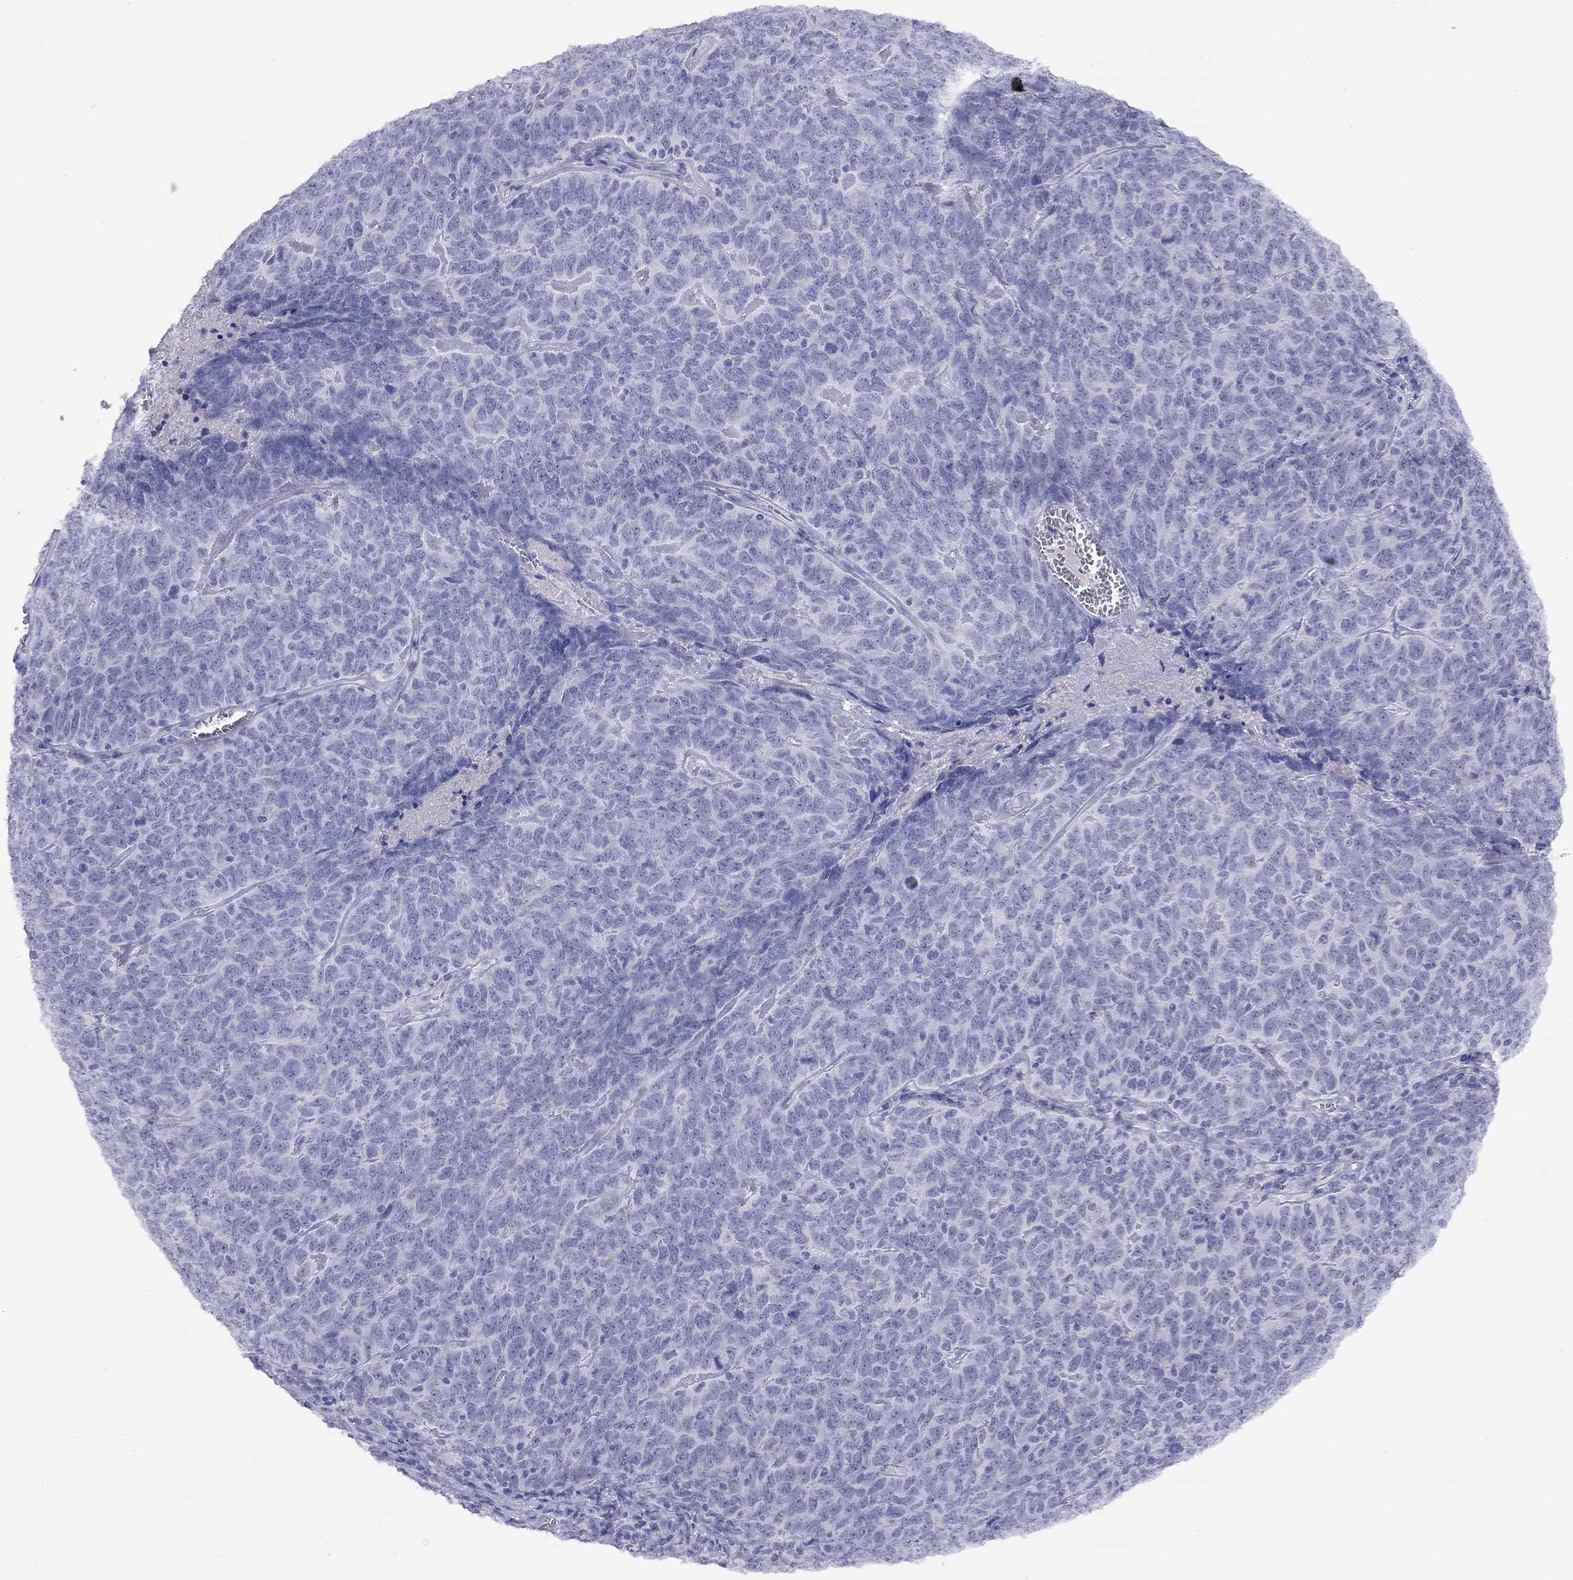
{"staining": {"intensity": "negative", "quantity": "none", "location": "none"}, "tissue": "skin cancer", "cell_type": "Tumor cells", "image_type": "cancer", "snomed": [{"axis": "morphology", "description": "Squamous cell carcinoma, NOS"}, {"axis": "topography", "description": "Skin"}, {"axis": "topography", "description": "Anal"}], "caption": "Tumor cells show no significant protein staining in squamous cell carcinoma (skin). Nuclei are stained in blue.", "gene": "SLC30A8", "patient": {"sex": "female", "age": 51}}